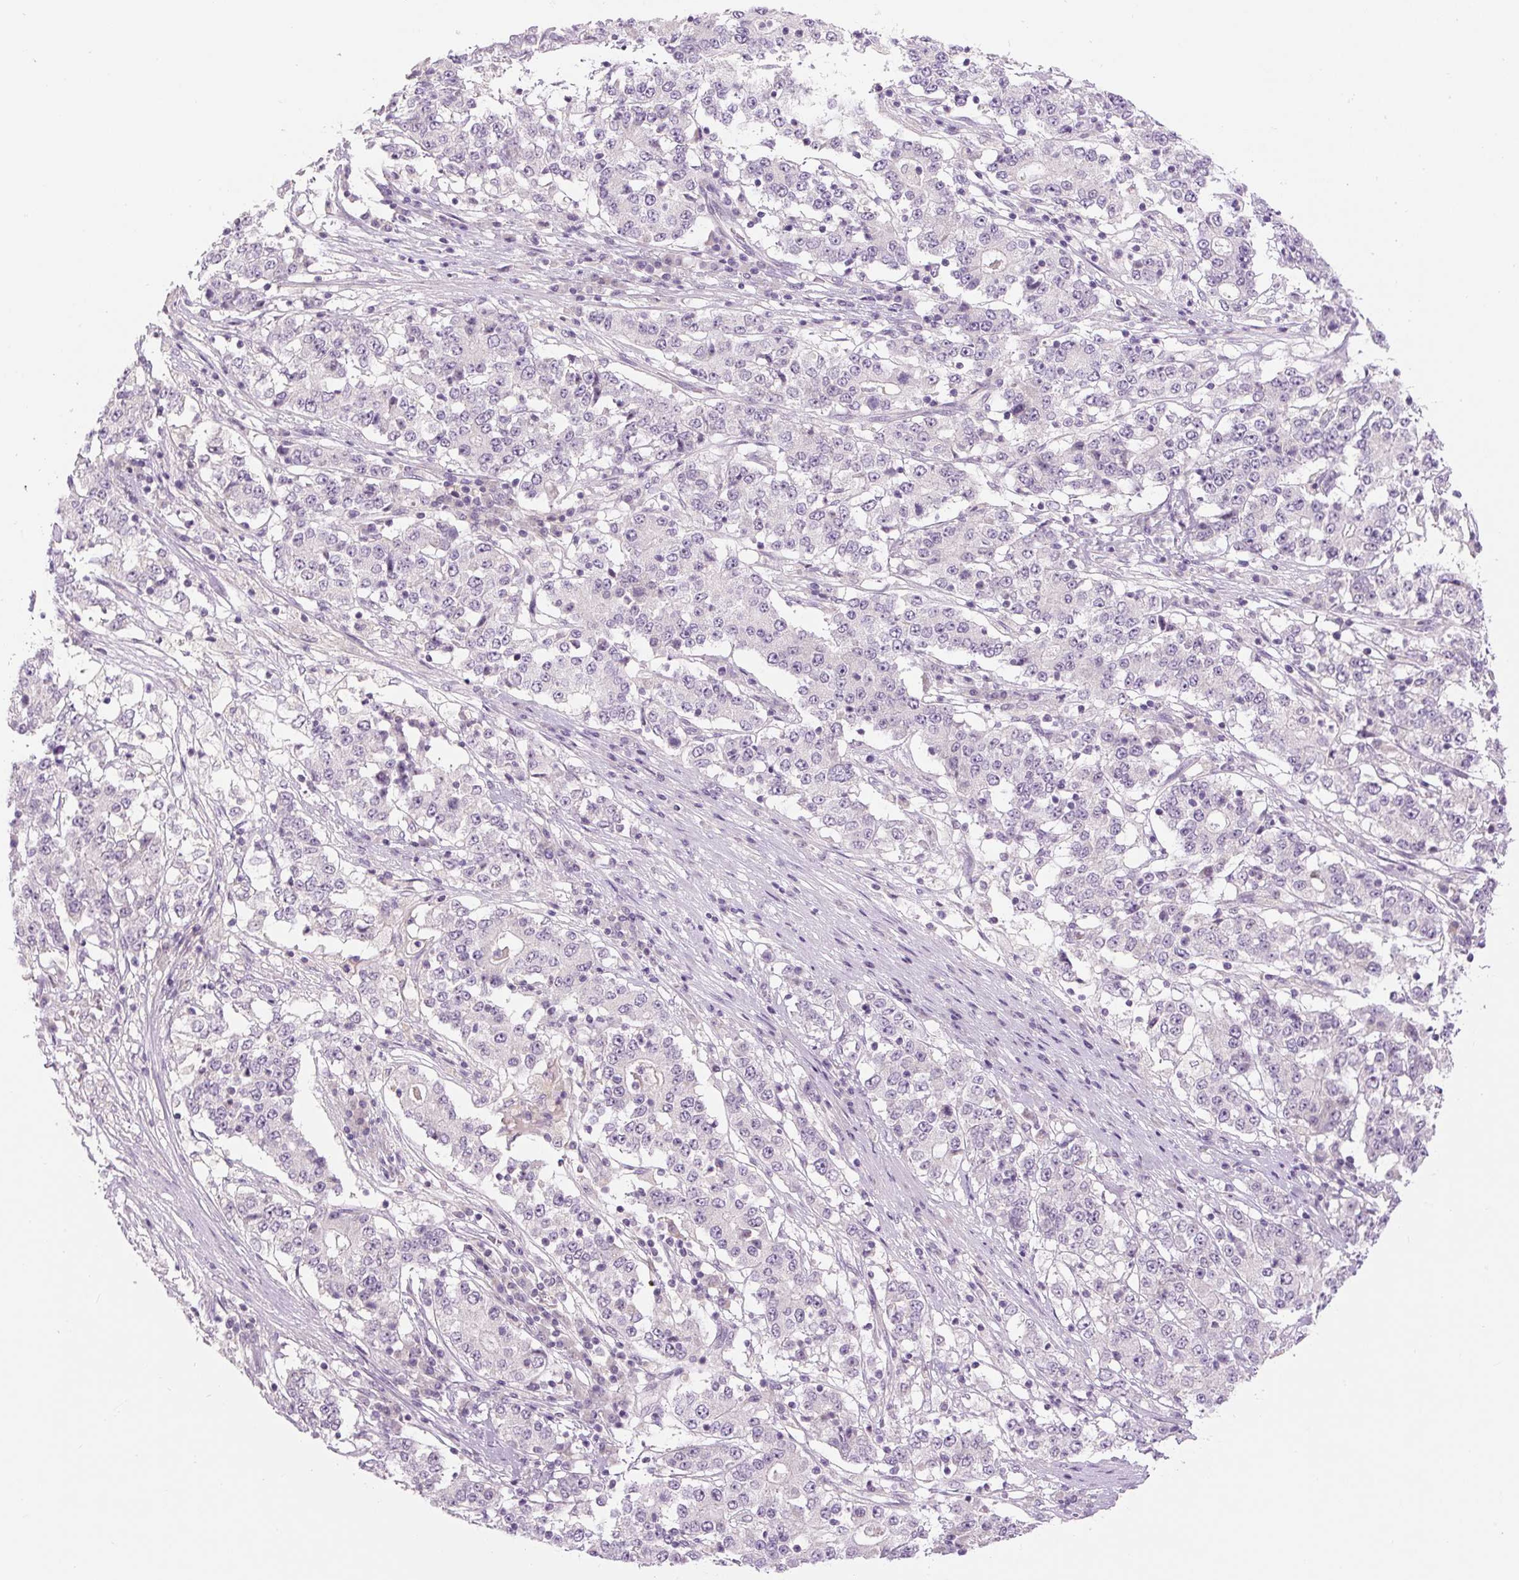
{"staining": {"intensity": "negative", "quantity": "none", "location": "none"}, "tissue": "stomach cancer", "cell_type": "Tumor cells", "image_type": "cancer", "snomed": [{"axis": "morphology", "description": "Adenocarcinoma, NOS"}, {"axis": "topography", "description": "Stomach"}], "caption": "DAB immunohistochemical staining of adenocarcinoma (stomach) displays no significant staining in tumor cells.", "gene": "FABP7", "patient": {"sex": "male", "age": 59}}